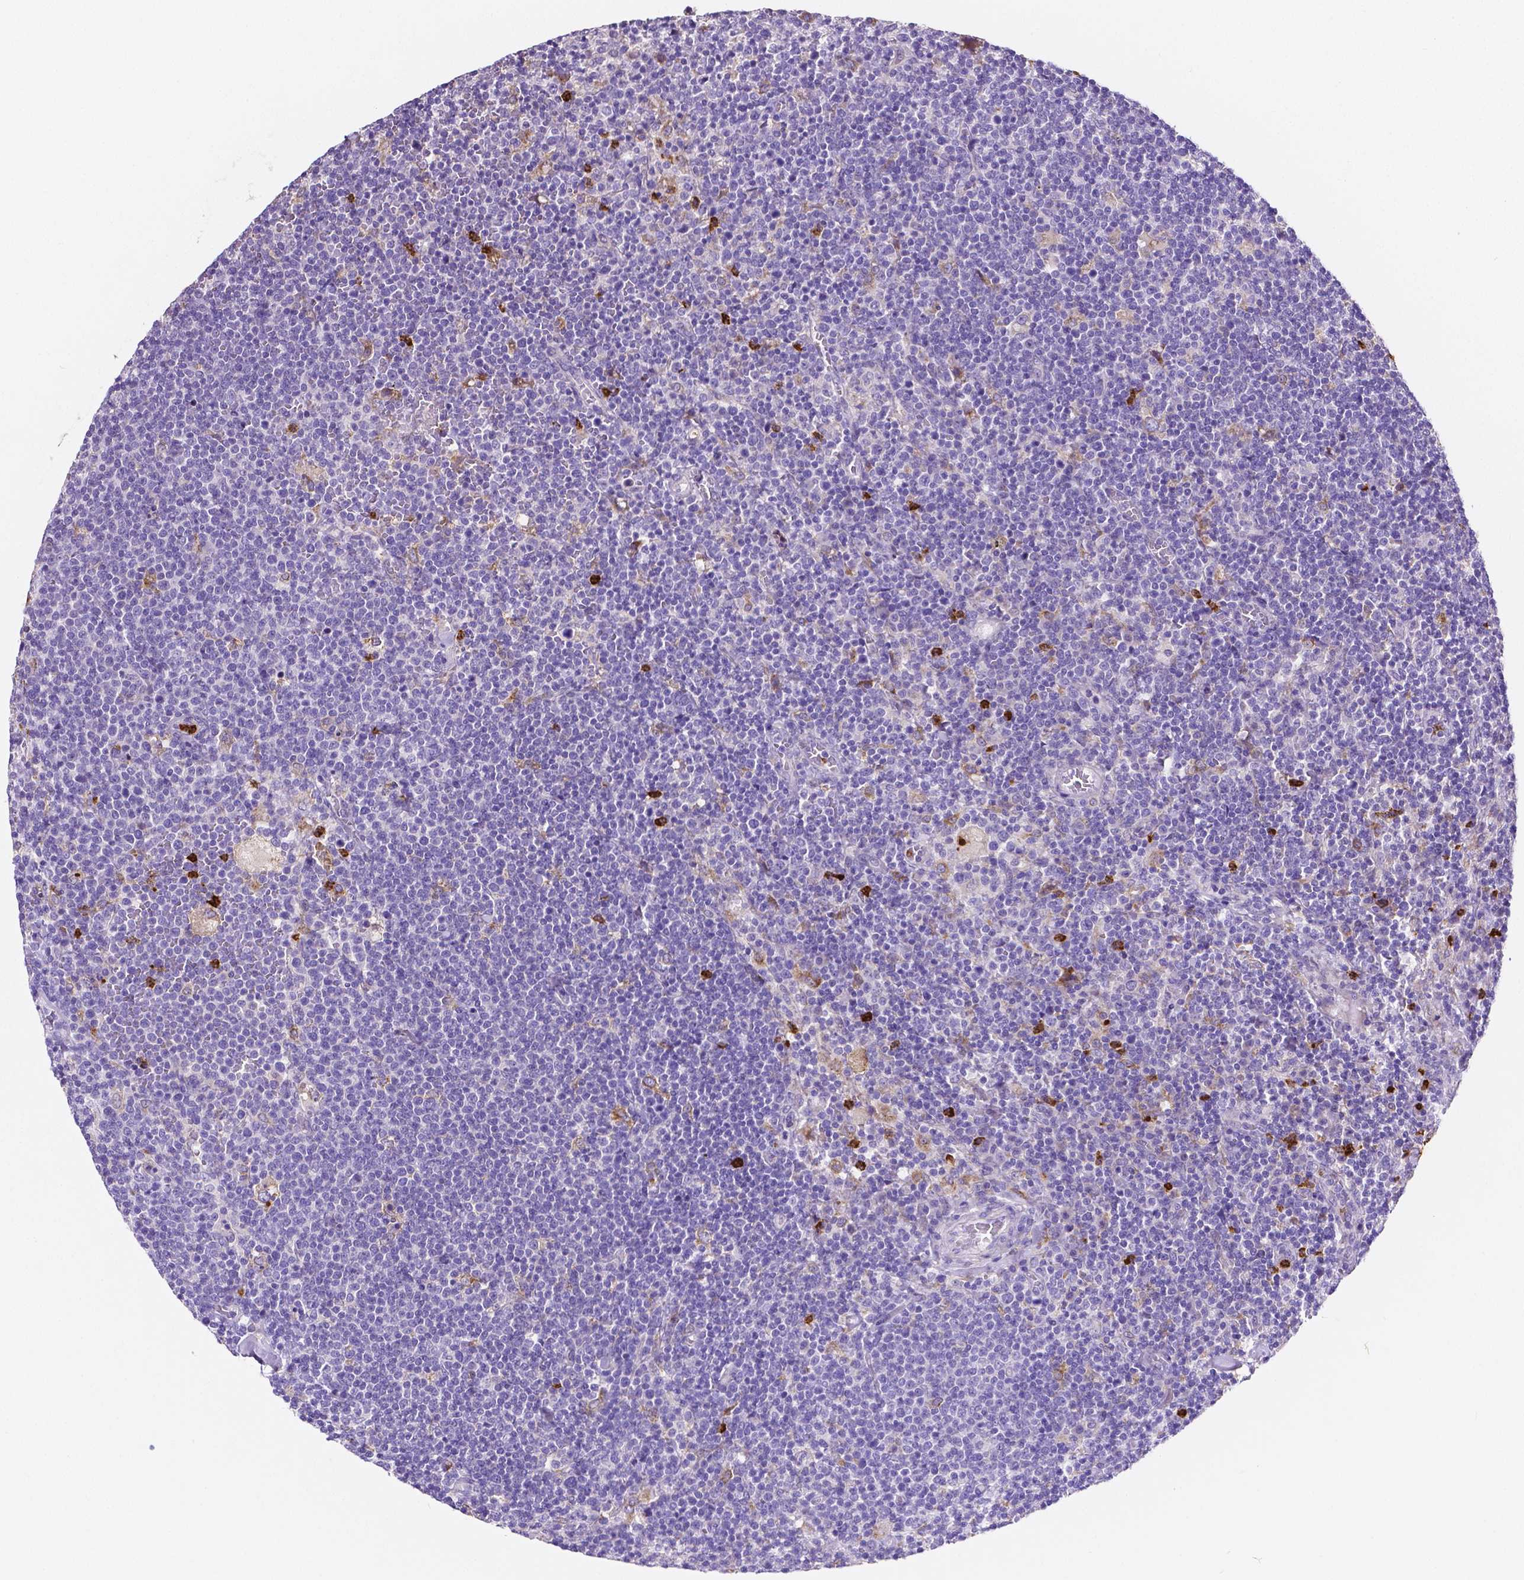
{"staining": {"intensity": "negative", "quantity": "none", "location": "none"}, "tissue": "lymphoma", "cell_type": "Tumor cells", "image_type": "cancer", "snomed": [{"axis": "morphology", "description": "Malignant lymphoma, non-Hodgkin's type, High grade"}, {"axis": "topography", "description": "Lymph node"}], "caption": "Tumor cells are negative for brown protein staining in lymphoma.", "gene": "MMP9", "patient": {"sex": "male", "age": 61}}